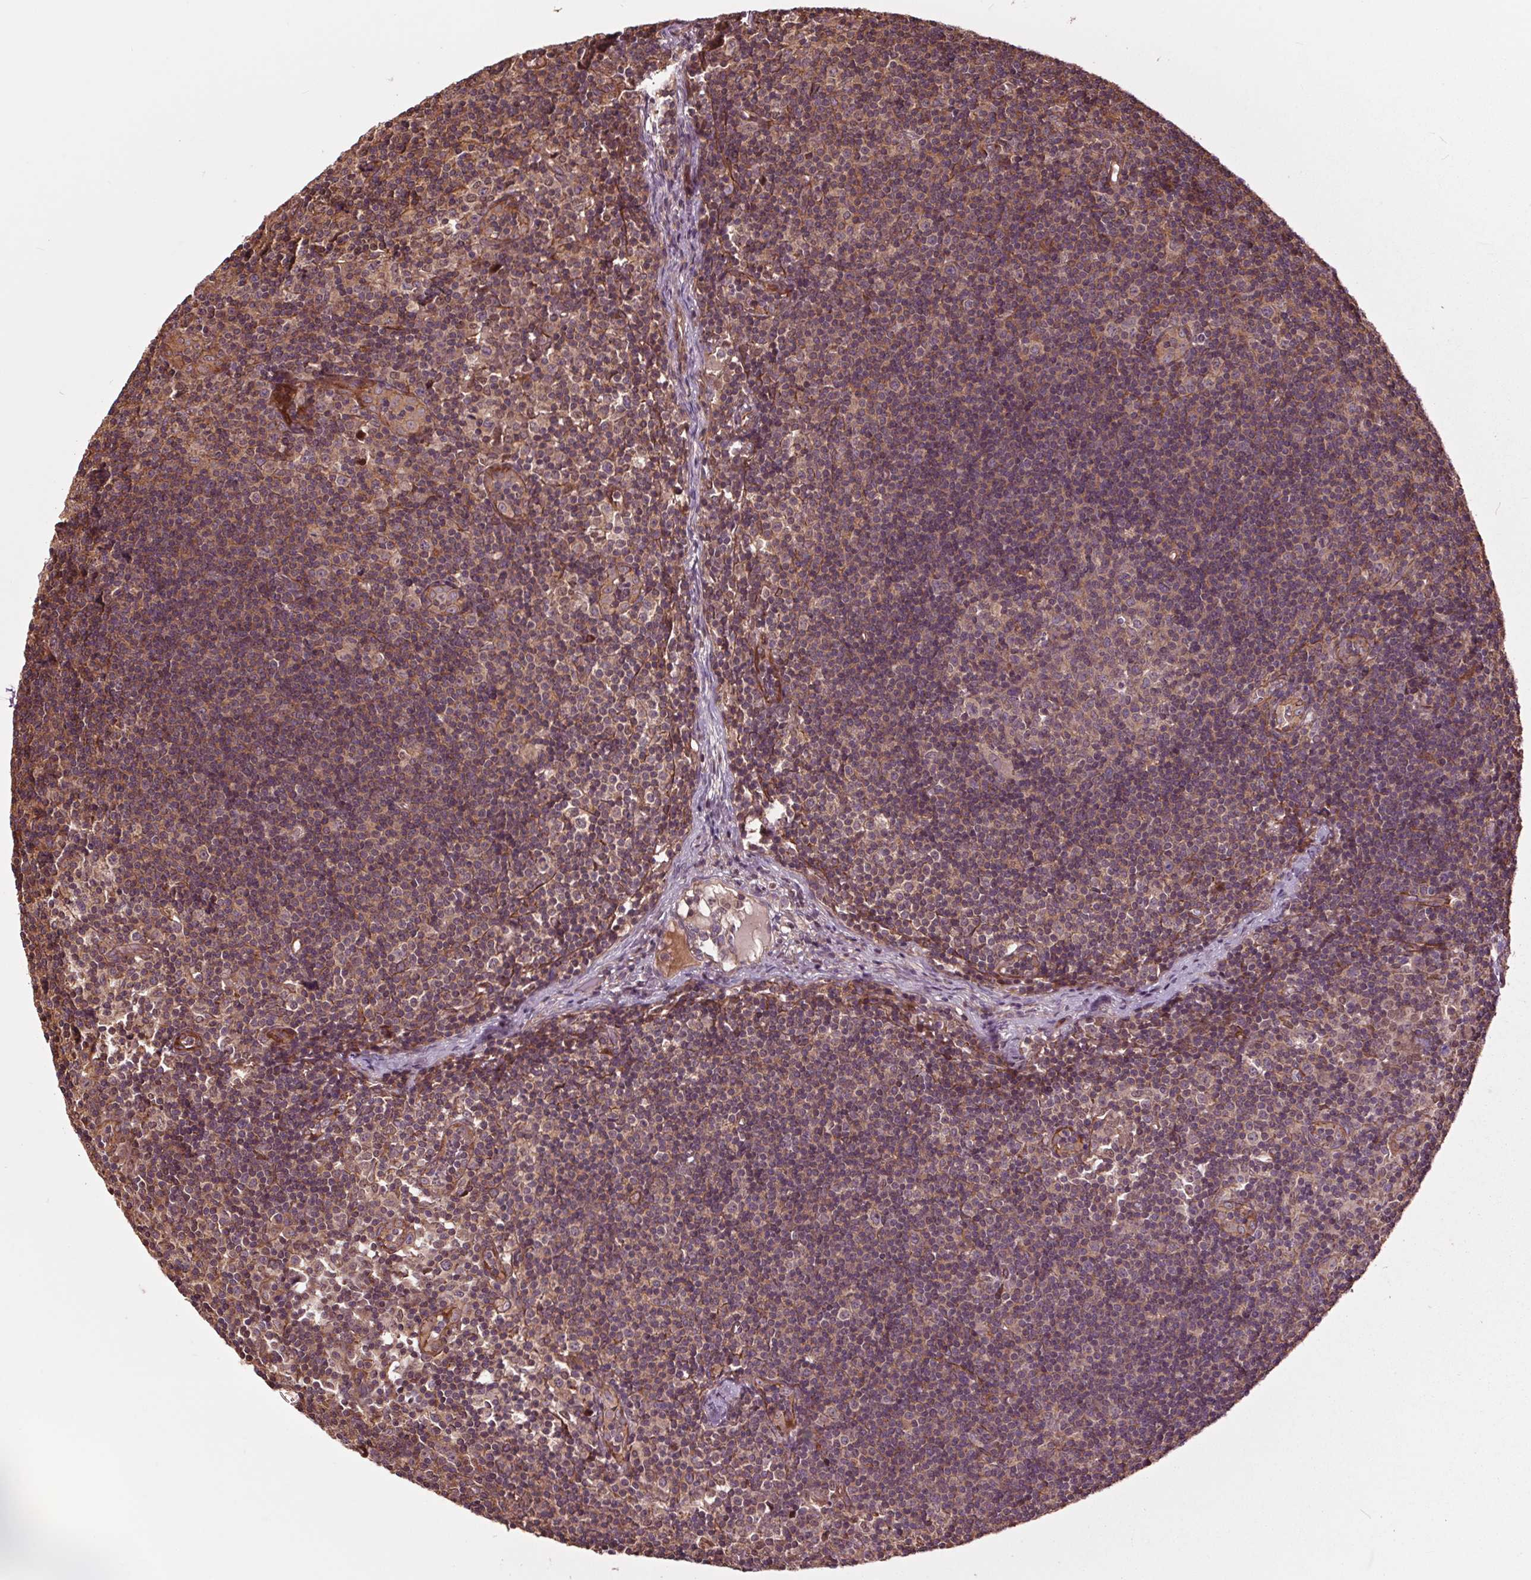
{"staining": {"intensity": "negative", "quantity": "none", "location": "none"}, "tissue": "lymph node", "cell_type": "Germinal center cells", "image_type": "normal", "snomed": [{"axis": "morphology", "description": "Normal tissue, NOS"}, {"axis": "topography", "description": "Lymph node"}], "caption": "High power microscopy histopathology image of an immunohistochemistry micrograph of unremarkable lymph node, revealing no significant staining in germinal center cells. (DAB immunohistochemistry (IHC), high magnification).", "gene": "CEP95", "patient": {"sex": "female", "age": 41}}